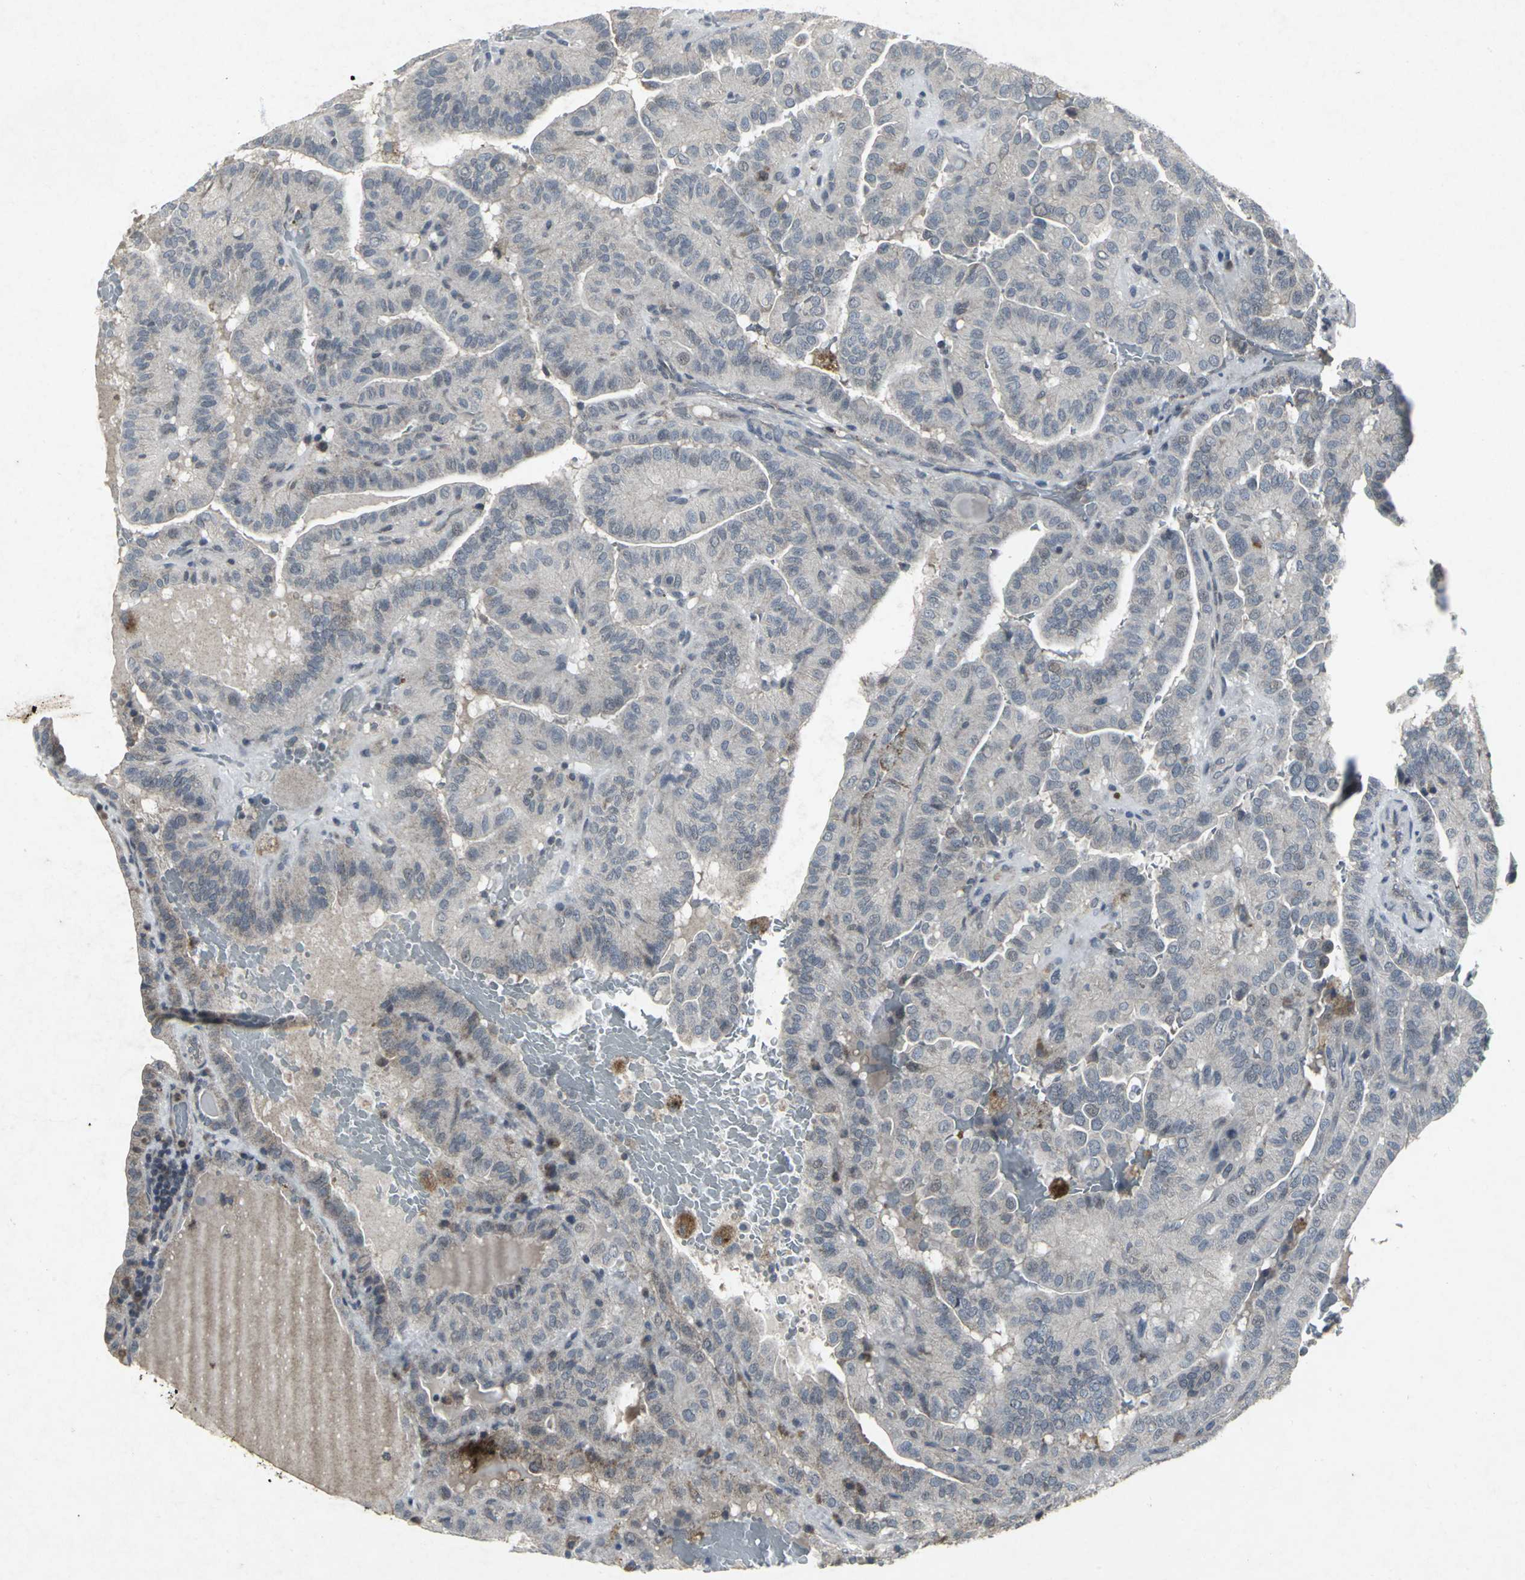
{"staining": {"intensity": "negative", "quantity": "none", "location": "none"}, "tissue": "thyroid cancer", "cell_type": "Tumor cells", "image_type": "cancer", "snomed": [{"axis": "morphology", "description": "Papillary adenocarcinoma, NOS"}, {"axis": "topography", "description": "Thyroid gland"}], "caption": "Protein analysis of thyroid cancer demonstrates no significant positivity in tumor cells.", "gene": "BMP4", "patient": {"sex": "male", "age": 77}}